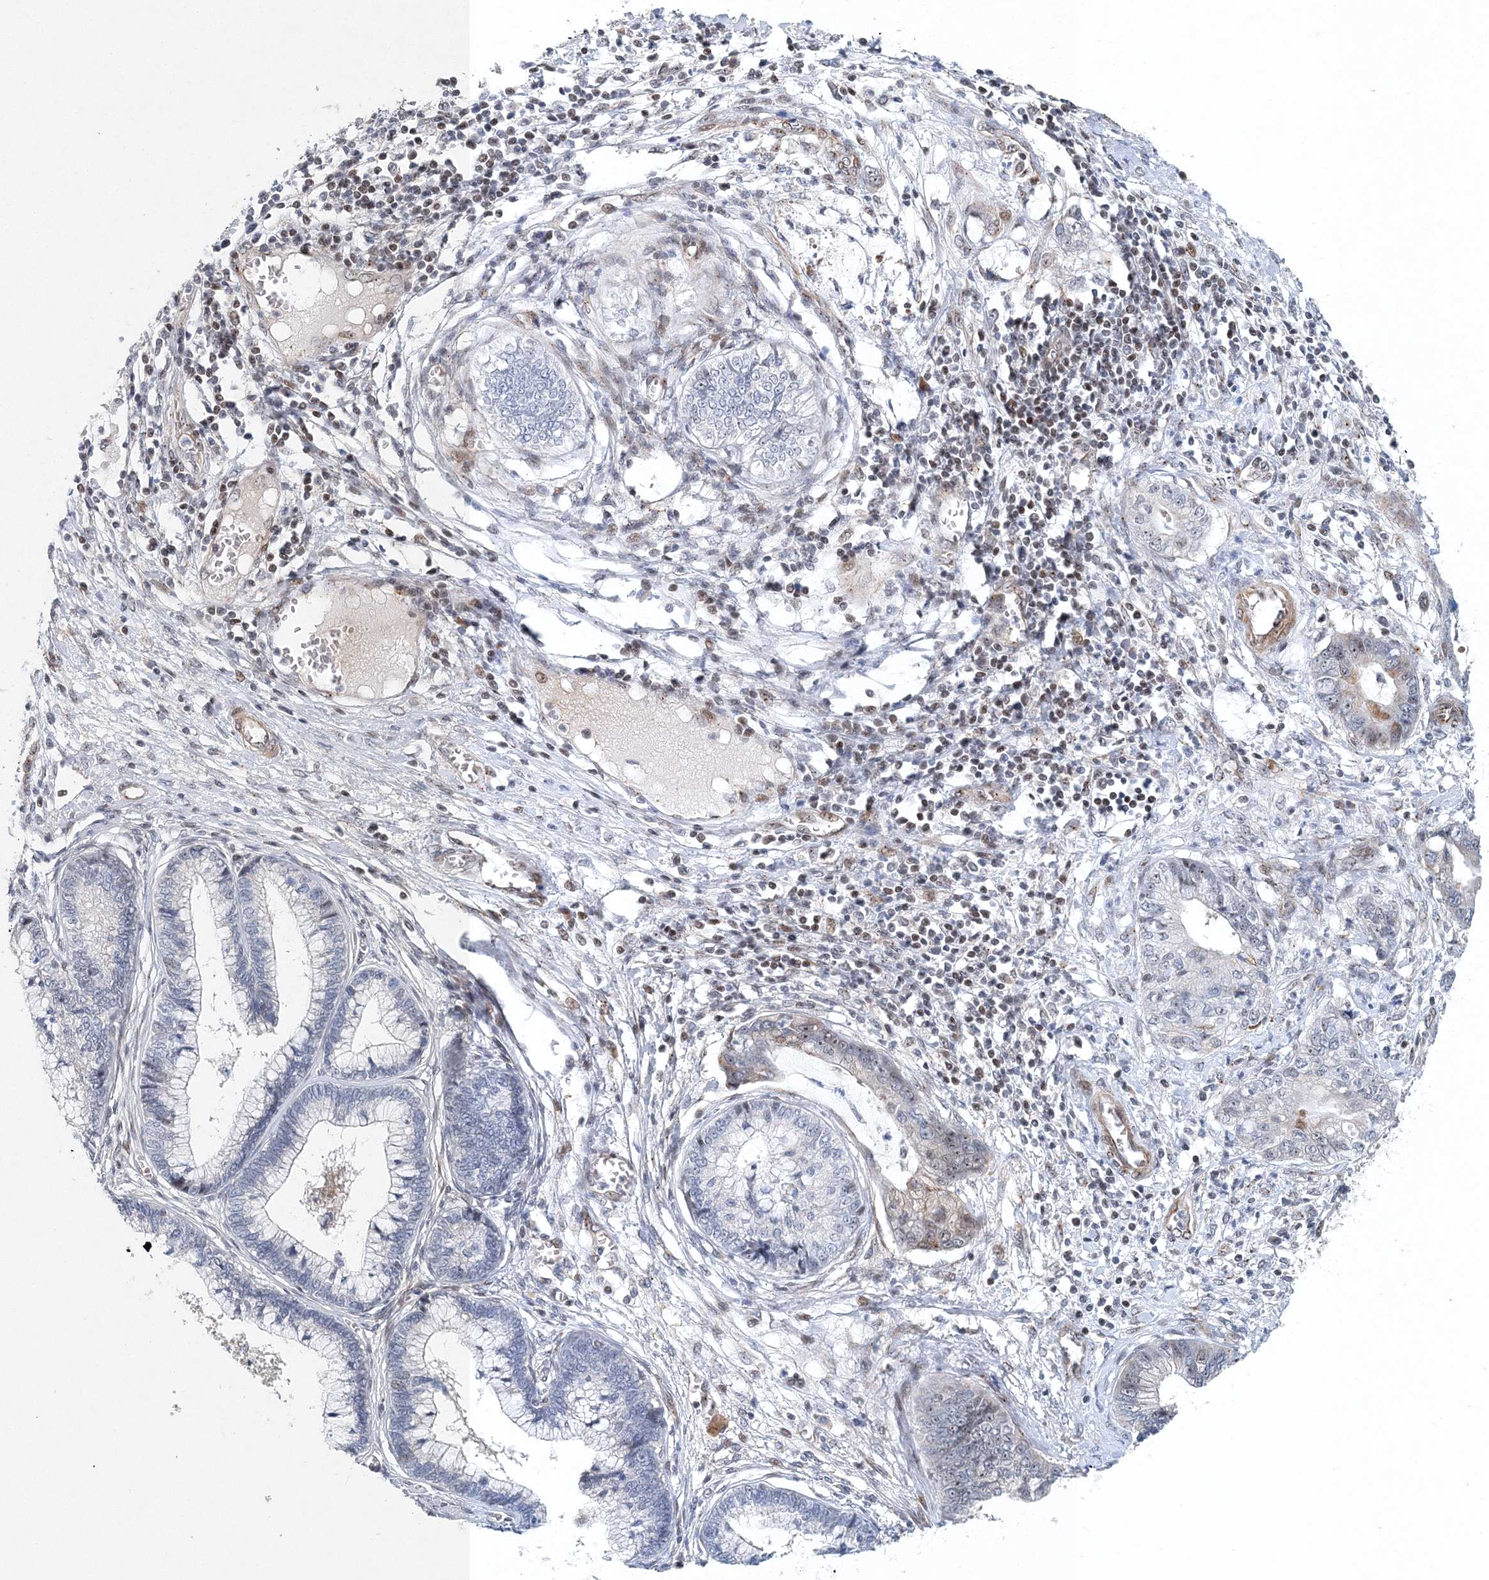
{"staining": {"intensity": "weak", "quantity": "<25%", "location": "nuclear"}, "tissue": "cervical cancer", "cell_type": "Tumor cells", "image_type": "cancer", "snomed": [{"axis": "morphology", "description": "Adenocarcinoma, NOS"}, {"axis": "topography", "description": "Cervix"}], "caption": "Tumor cells are negative for protein expression in human cervical cancer (adenocarcinoma).", "gene": "UIMC1", "patient": {"sex": "female", "age": 44}}